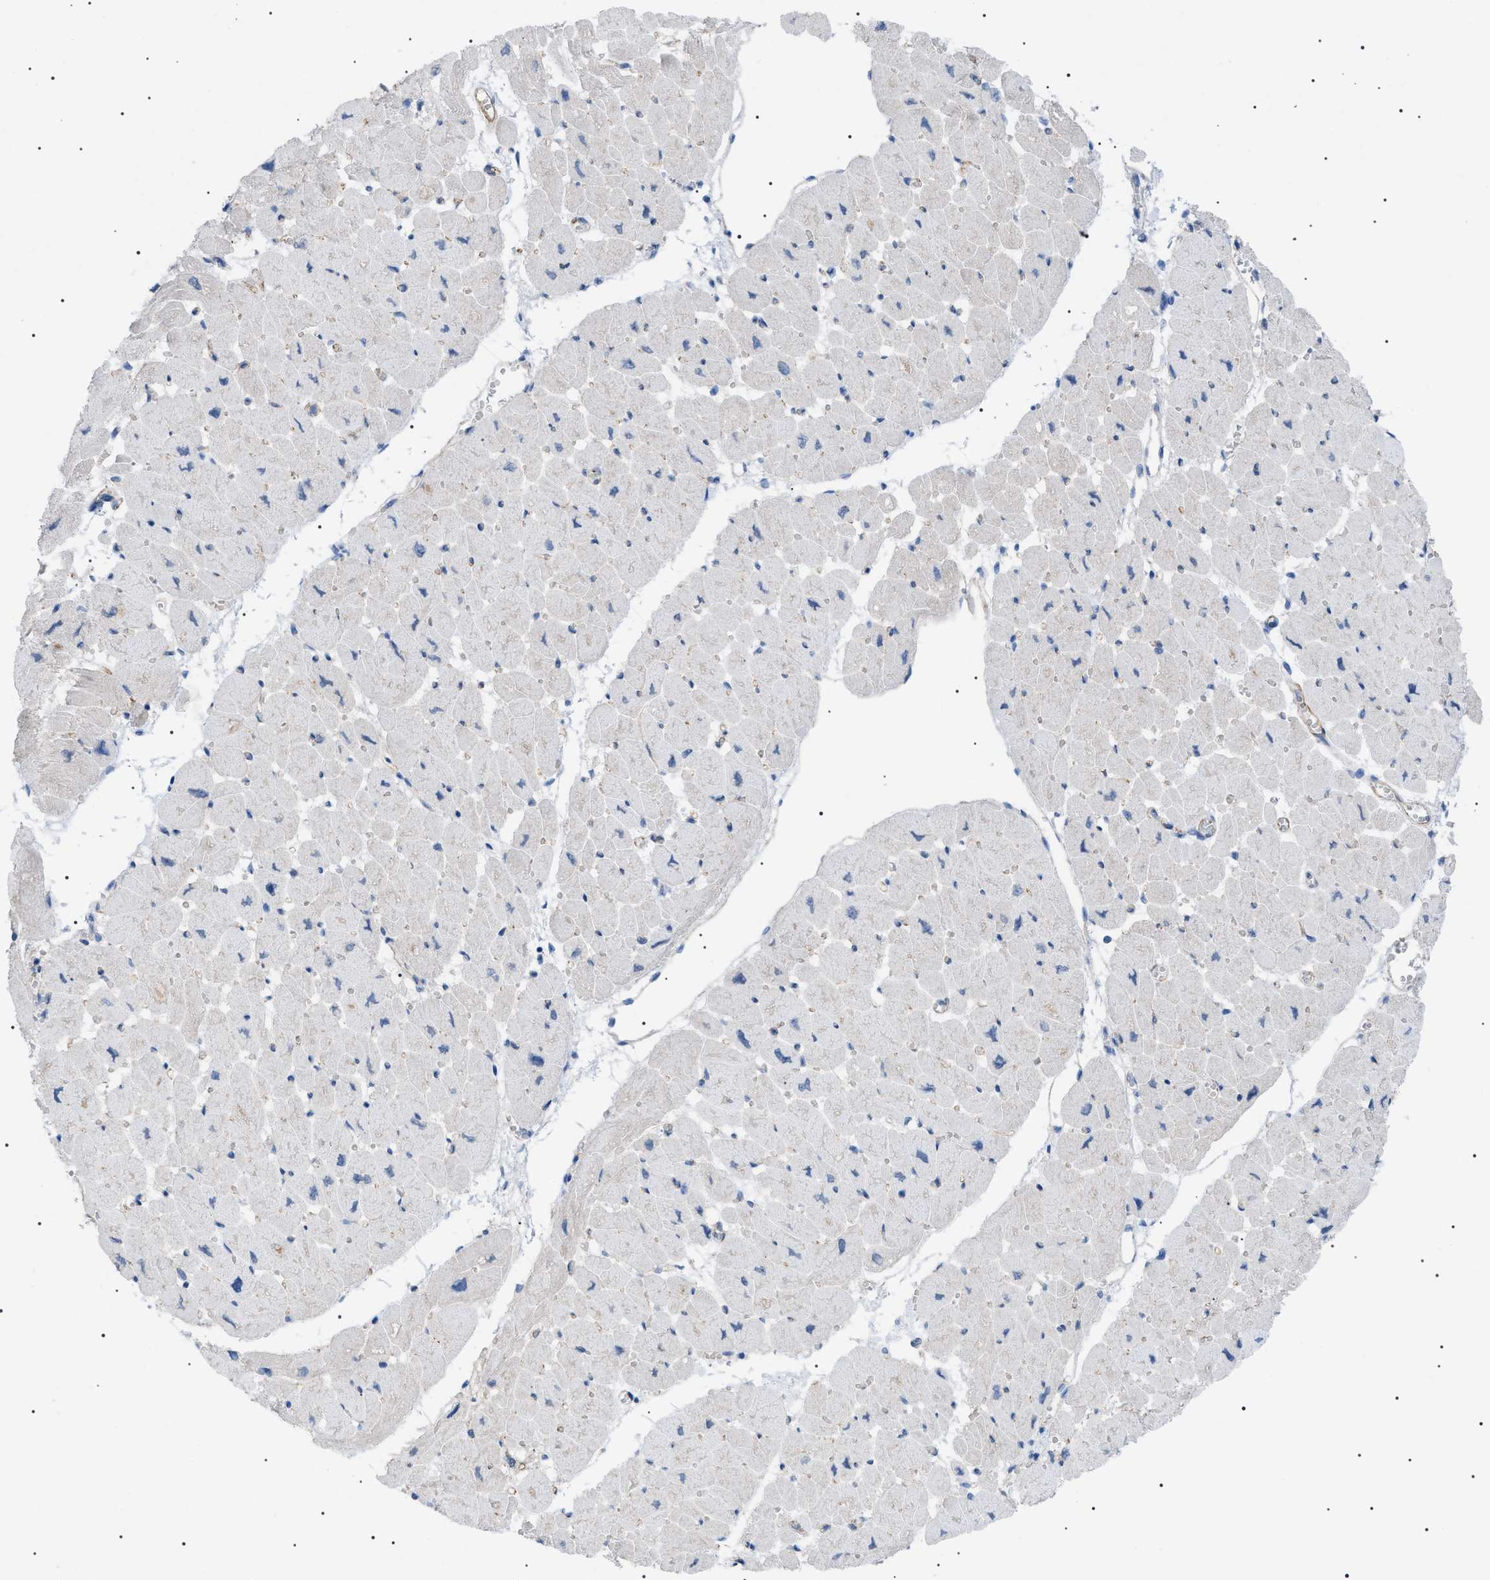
{"staining": {"intensity": "weak", "quantity": "<25%", "location": "cytoplasmic/membranous"}, "tissue": "heart muscle", "cell_type": "Cardiomyocytes", "image_type": "normal", "snomed": [{"axis": "morphology", "description": "Normal tissue, NOS"}, {"axis": "topography", "description": "Heart"}], "caption": "IHC photomicrograph of benign heart muscle: heart muscle stained with DAB (3,3'-diaminobenzidine) exhibits no significant protein expression in cardiomyocytes.", "gene": "ADAMTS1", "patient": {"sex": "female", "age": 54}}